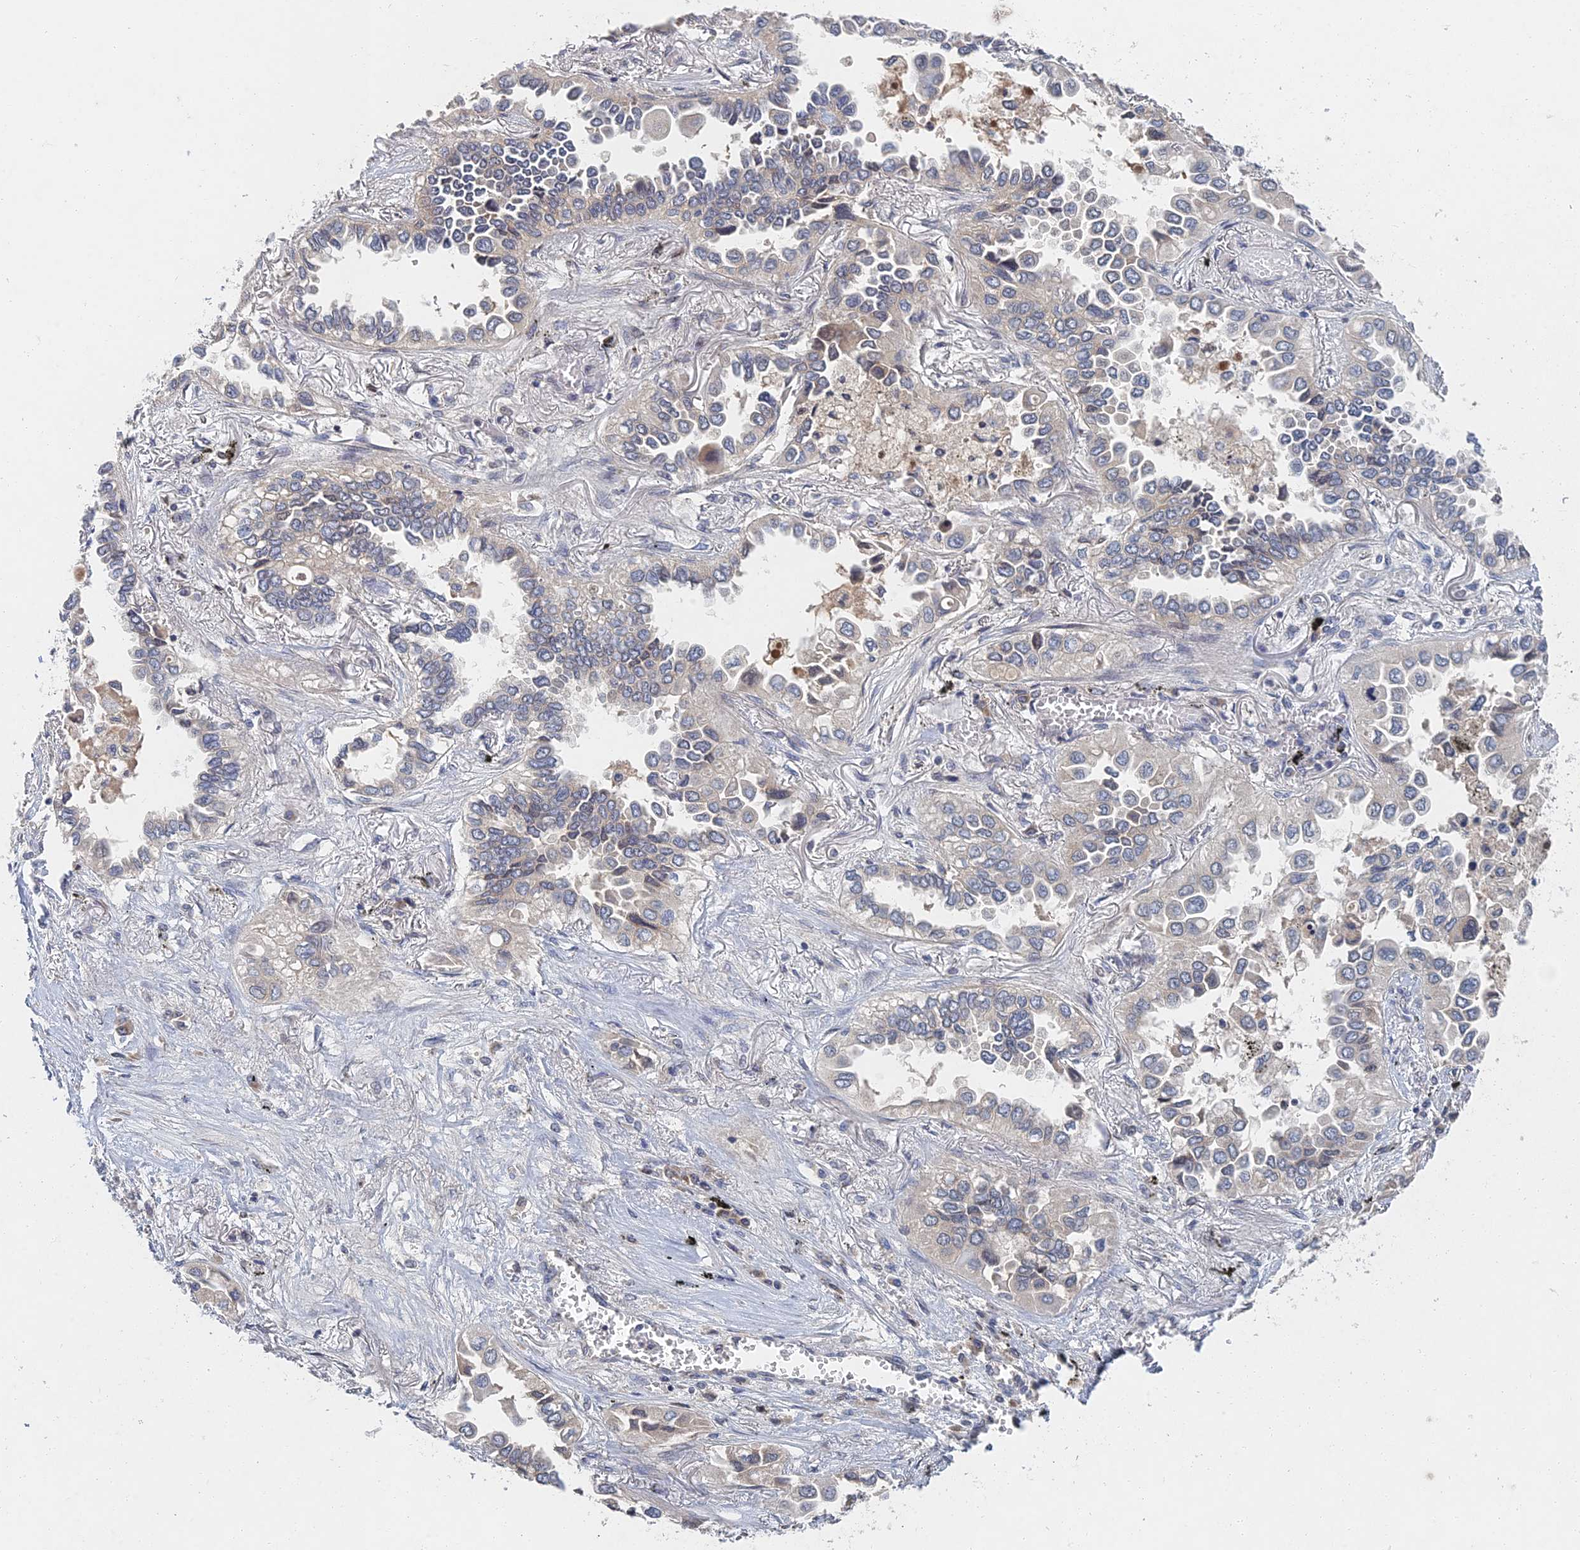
{"staining": {"intensity": "negative", "quantity": "none", "location": "none"}, "tissue": "lung cancer", "cell_type": "Tumor cells", "image_type": "cancer", "snomed": [{"axis": "morphology", "description": "Adenocarcinoma, NOS"}, {"axis": "topography", "description": "Lung"}], "caption": "An image of human lung cancer is negative for staining in tumor cells. (DAB IHC visualized using brightfield microscopy, high magnification).", "gene": "GNA15", "patient": {"sex": "female", "age": 76}}